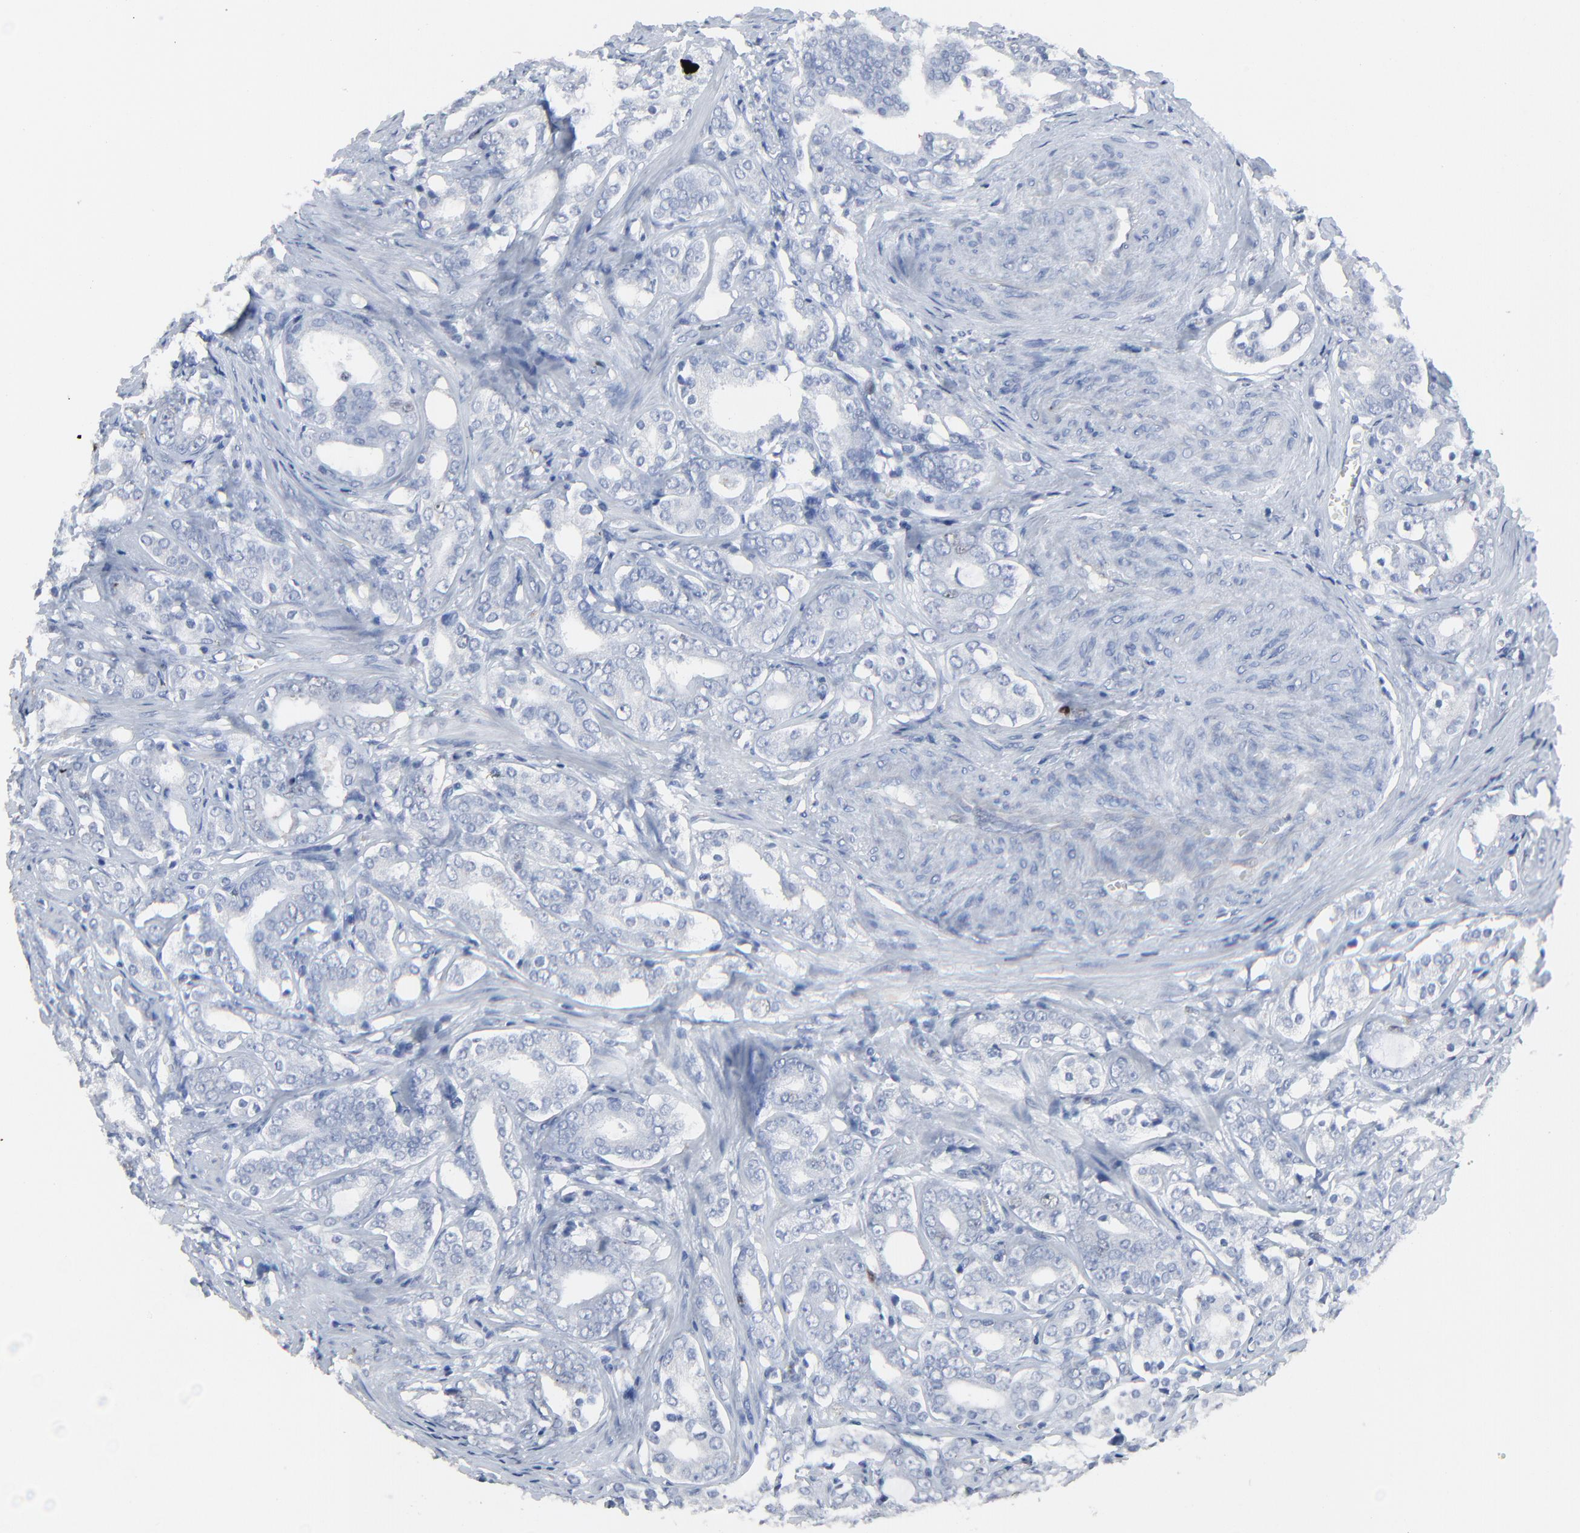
{"staining": {"intensity": "negative", "quantity": "none", "location": "none"}, "tissue": "prostate cancer", "cell_type": "Tumor cells", "image_type": "cancer", "snomed": [{"axis": "morphology", "description": "Adenocarcinoma, Low grade"}, {"axis": "topography", "description": "Prostate"}], "caption": "Protein analysis of prostate adenocarcinoma (low-grade) demonstrates no significant expression in tumor cells.", "gene": "BIRC3", "patient": {"sex": "male", "age": 59}}